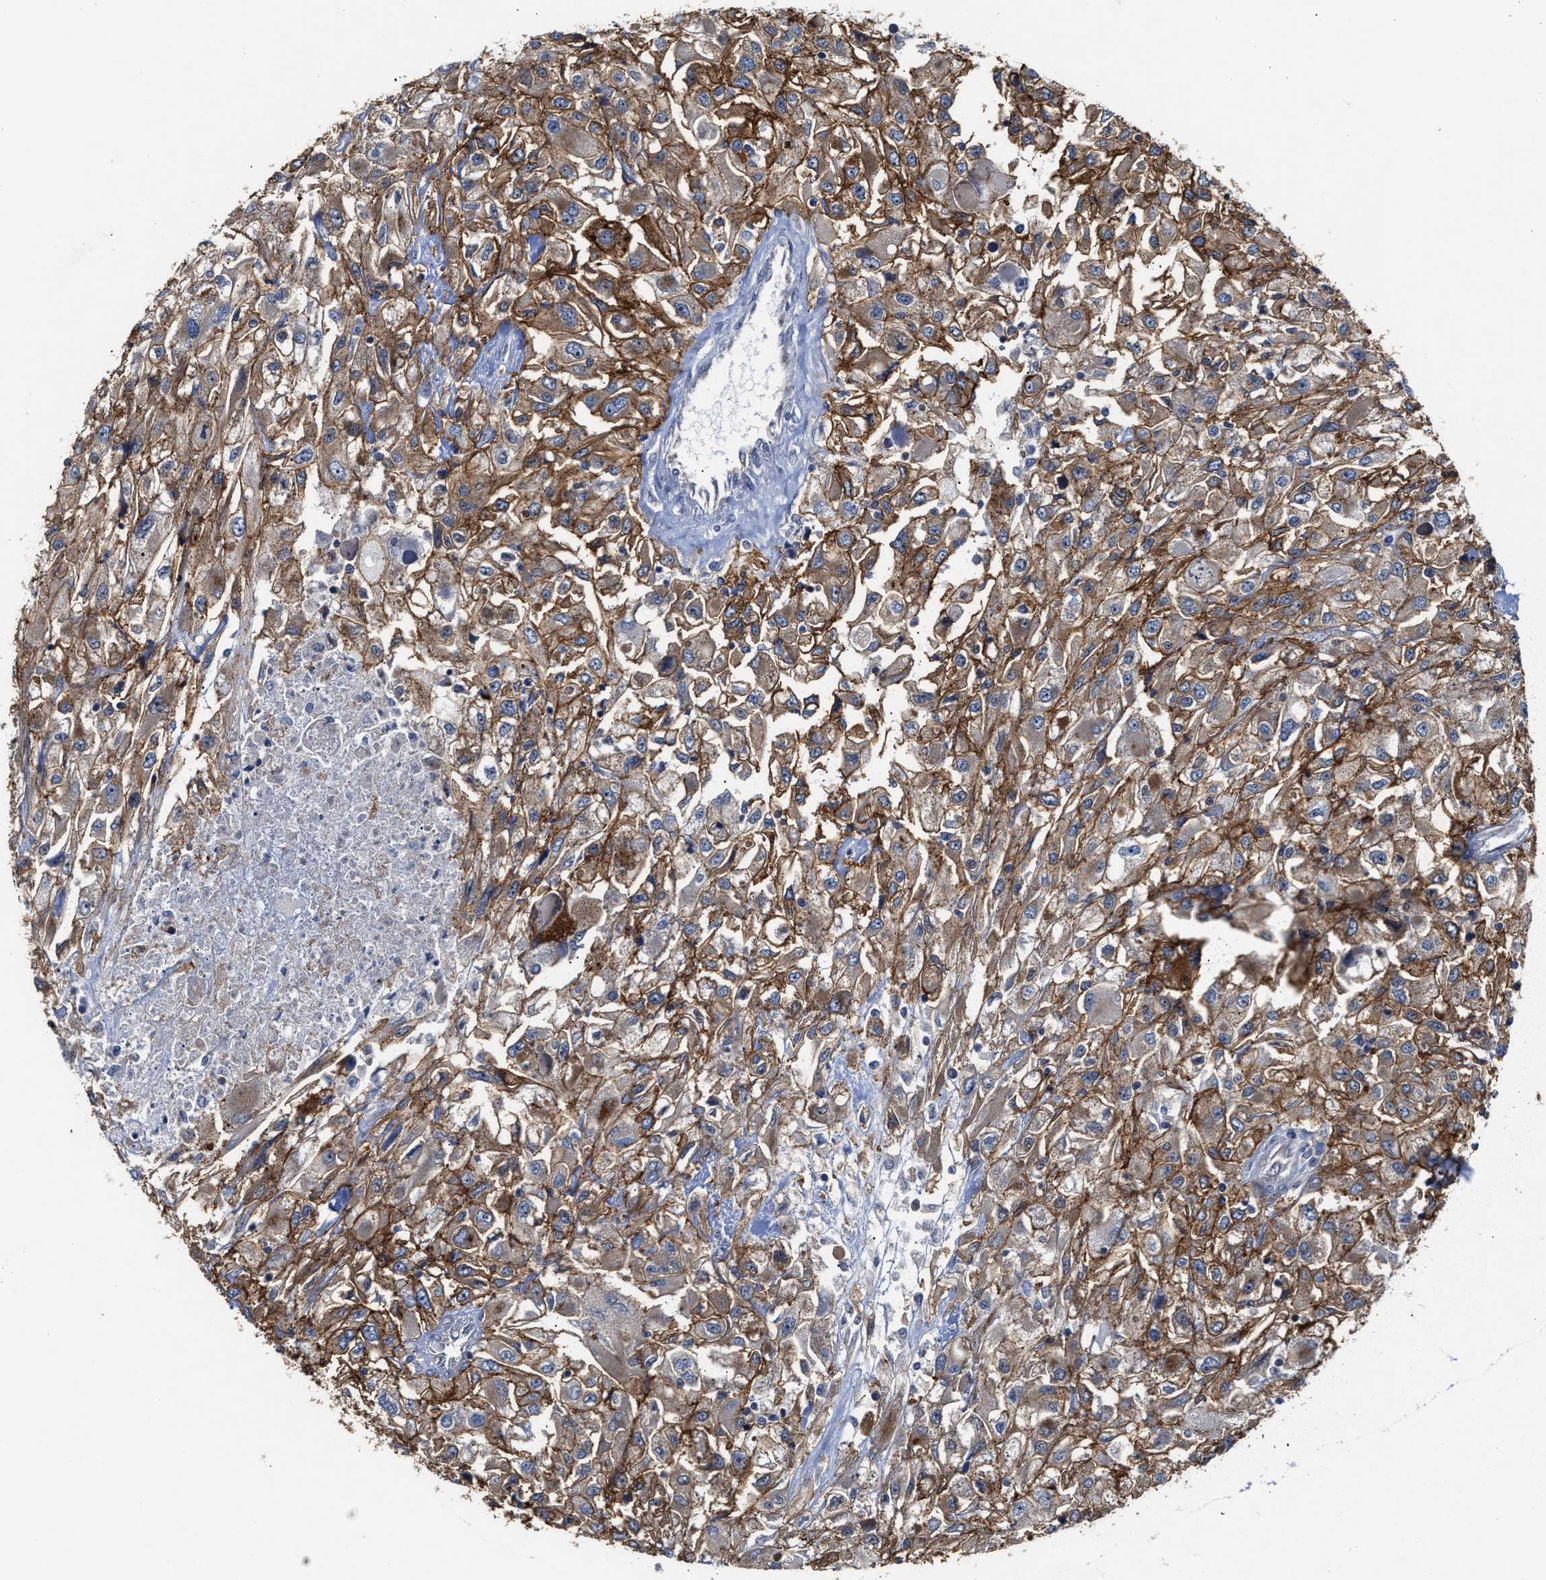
{"staining": {"intensity": "moderate", "quantity": ">75%", "location": "cytoplasmic/membranous"}, "tissue": "renal cancer", "cell_type": "Tumor cells", "image_type": "cancer", "snomed": [{"axis": "morphology", "description": "Adenocarcinoma, NOS"}, {"axis": "topography", "description": "Kidney"}], "caption": "Tumor cells reveal moderate cytoplasmic/membranous expression in approximately >75% of cells in renal cancer (adenocarcinoma).", "gene": "MECR", "patient": {"sex": "female", "age": 52}}